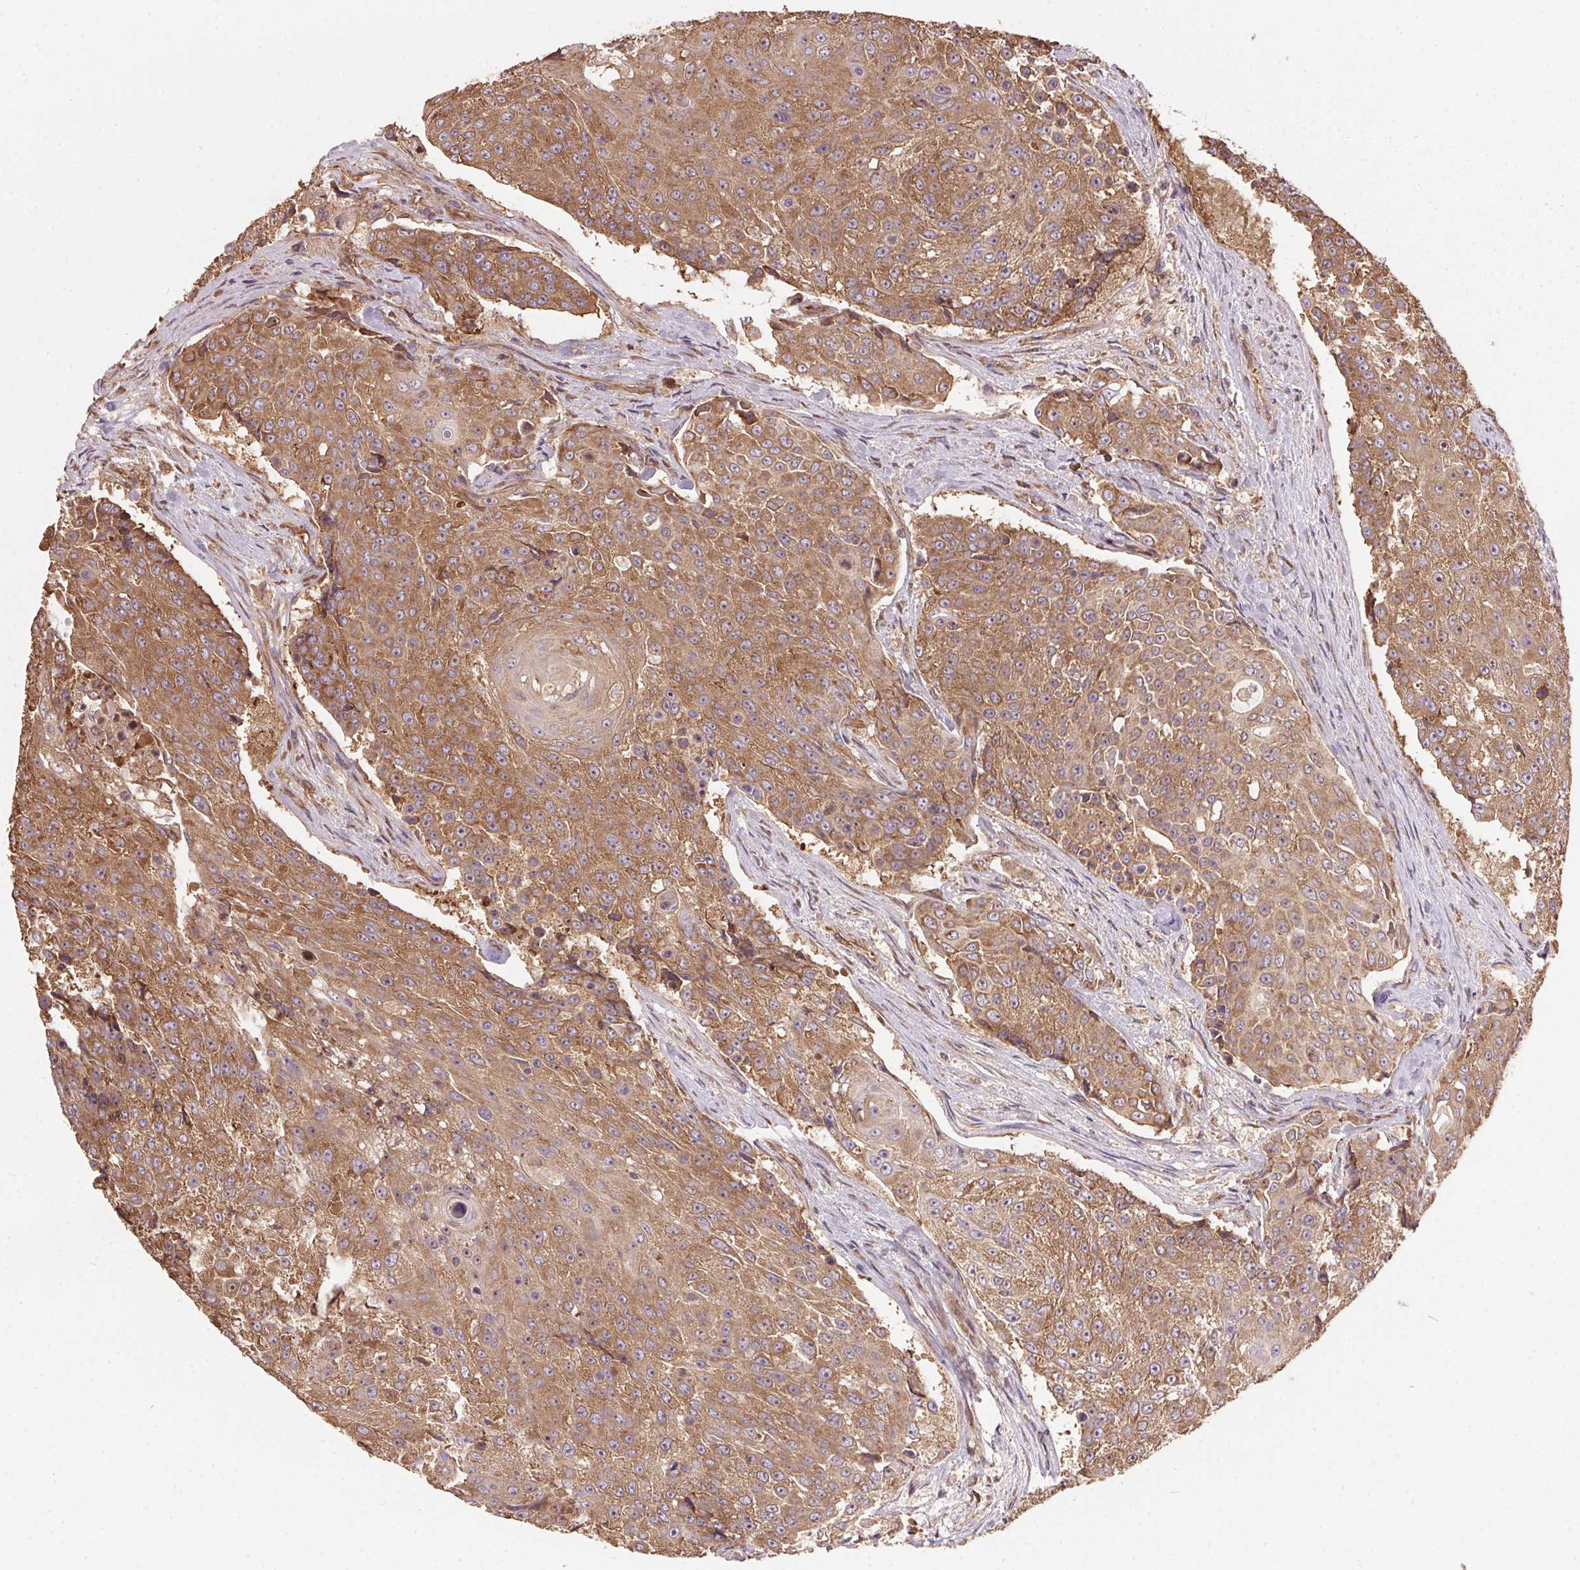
{"staining": {"intensity": "moderate", "quantity": ">75%", "location": "cytoplasmic/membranous"}, "tissue": "urothelial cancer", "cell_type": "Tumor cells", "image_type": "cancer", "snomed": [{"axis": "morphology", "description": "Urothelial carcinoma, High grade"}, {"axis": "topography", "description": "Urinary bladder"}], "caption": "Human urothelial carcinoma (high-grade) stained for a protein (brown) demonstrates moderate cytoplasmic/membranous positive expression in about >75% of tumor cells.", "gene": "EIF2S1", "patient": {"sex": "female", "age": 63}}